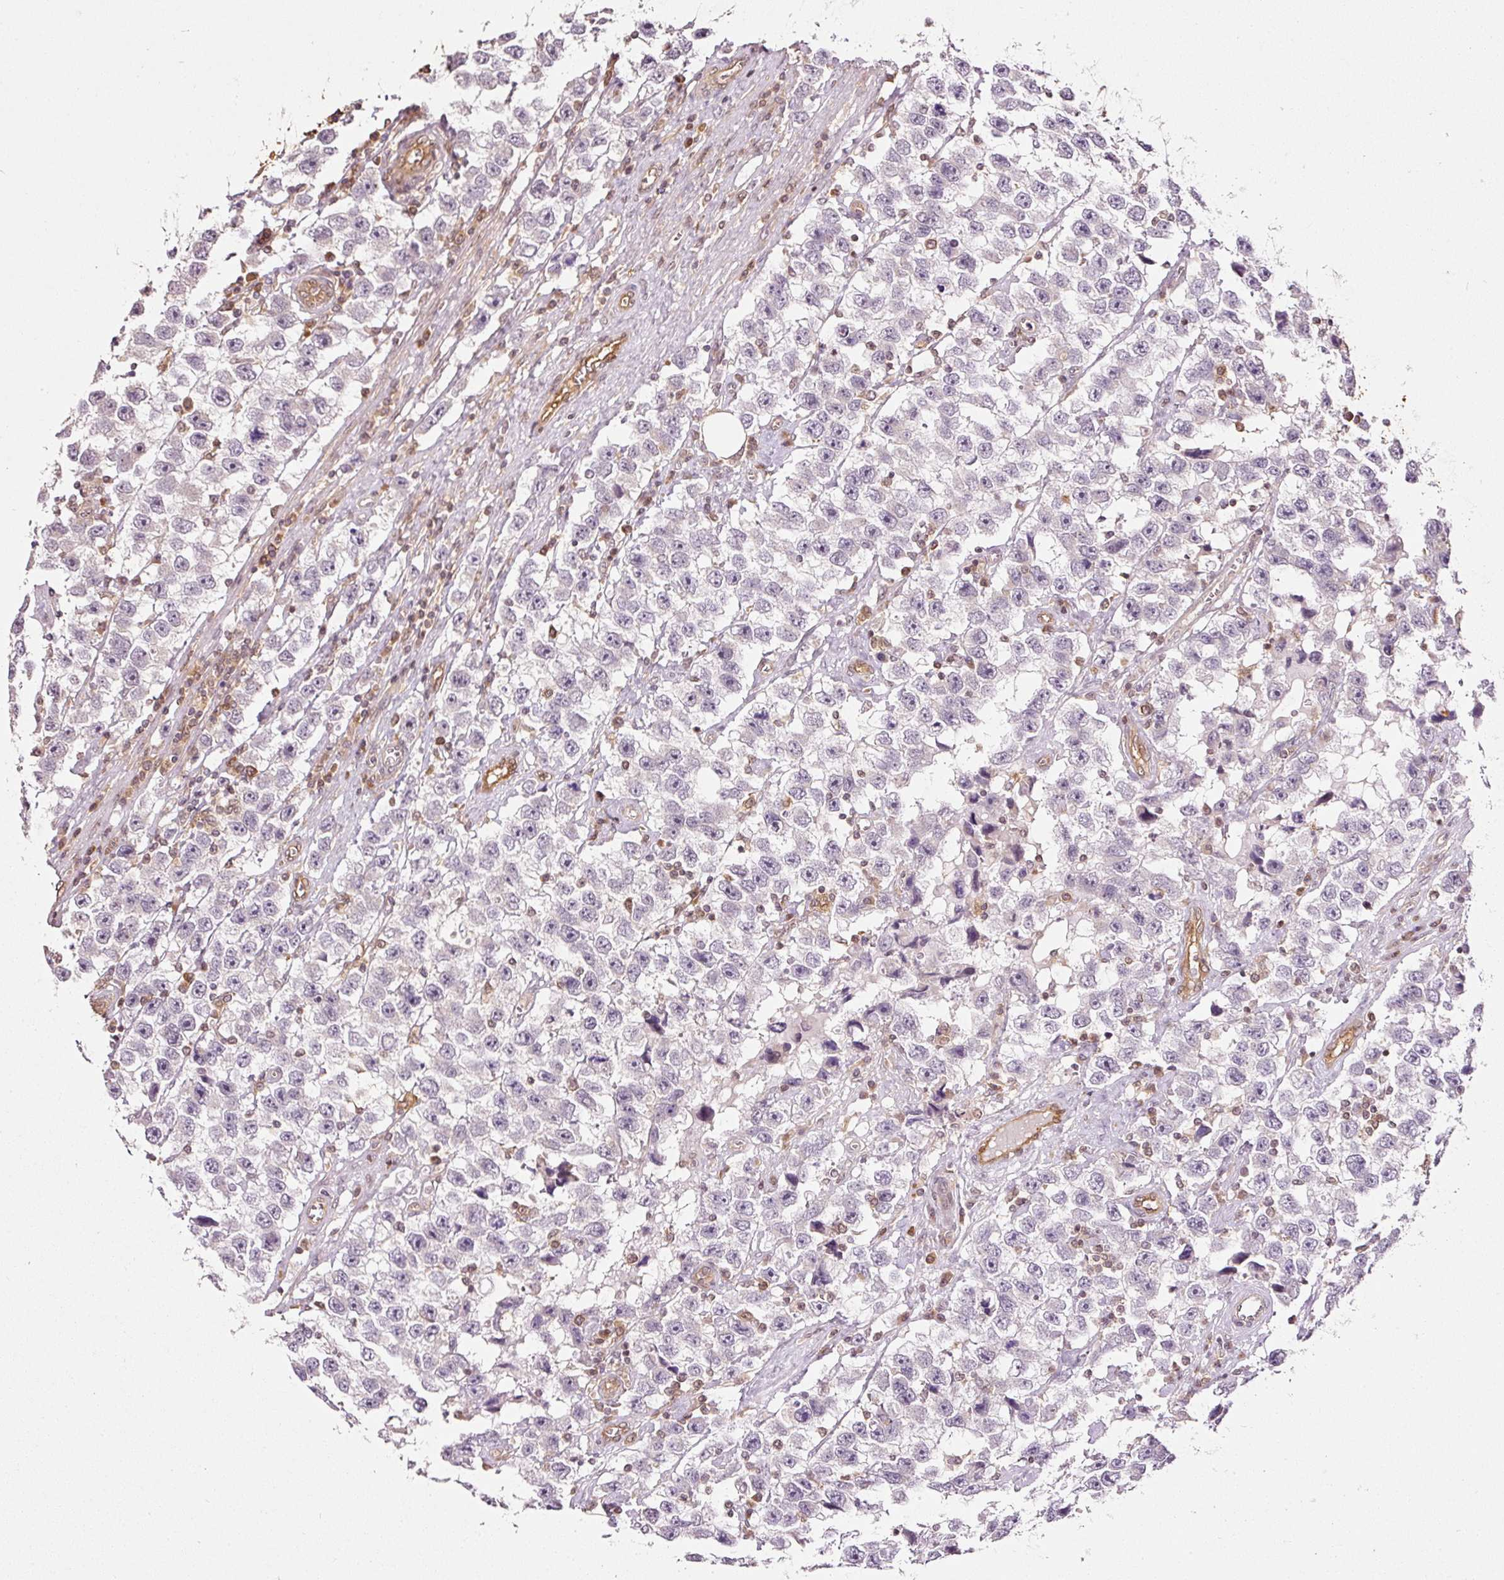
{"staining": {"intensity": "negative", "quantity": "none", "location": "none"}, "tissue": "testis cancer", "cell_type": "Tumor cells", "image_type": "cancer", "snomed": [{"axis": "morphology", "description": "Seminoma, NOS"}, {"axis": "topography", "description": "Testis"}], "caption": "Micrograph shows no significant protein positivity in tumor cells of testis seminoma.", "gene": "FBXL14", "patient": {"sex": "male", "age": 33}}